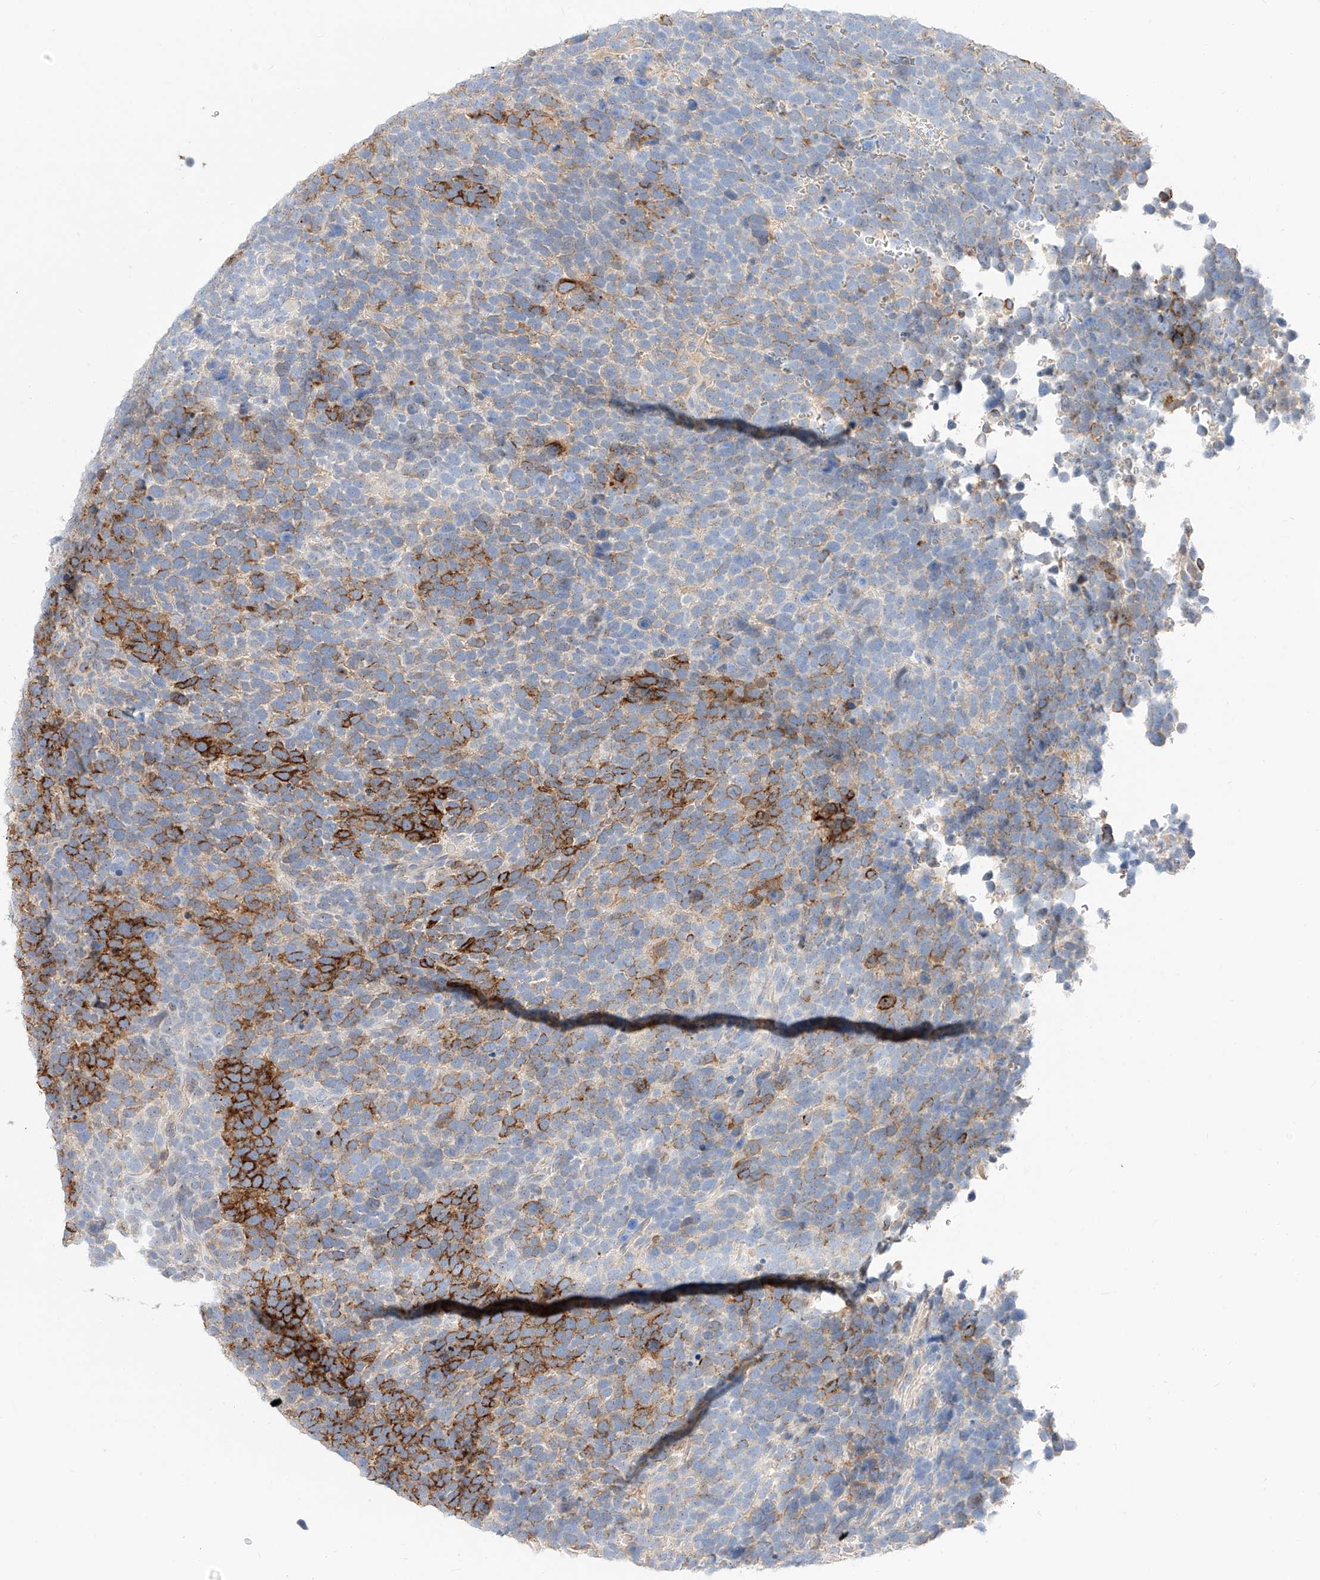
{"staining": {"intensity": "strong", "quantity": "<25%", "location": "cytoplasmic/membranous"}, "tissue": "urothelial cancer", "cell_type": "Tumor cells", "image_type": "cancer", "snomed": [{"axis": "morphology", "description": "Urothelial carcinoma, High grade"}, {"axis": "topography", "description": "Urinary bladder"}], "caption": "A medium amount of strong cytoplasmic/membranous staining is present in about <25% of tumor cells in urothelial cancer tissue. Nuclei are stained in blue.", "gene": "MAP7", "patient": {"sex": "female", "age": 82}}